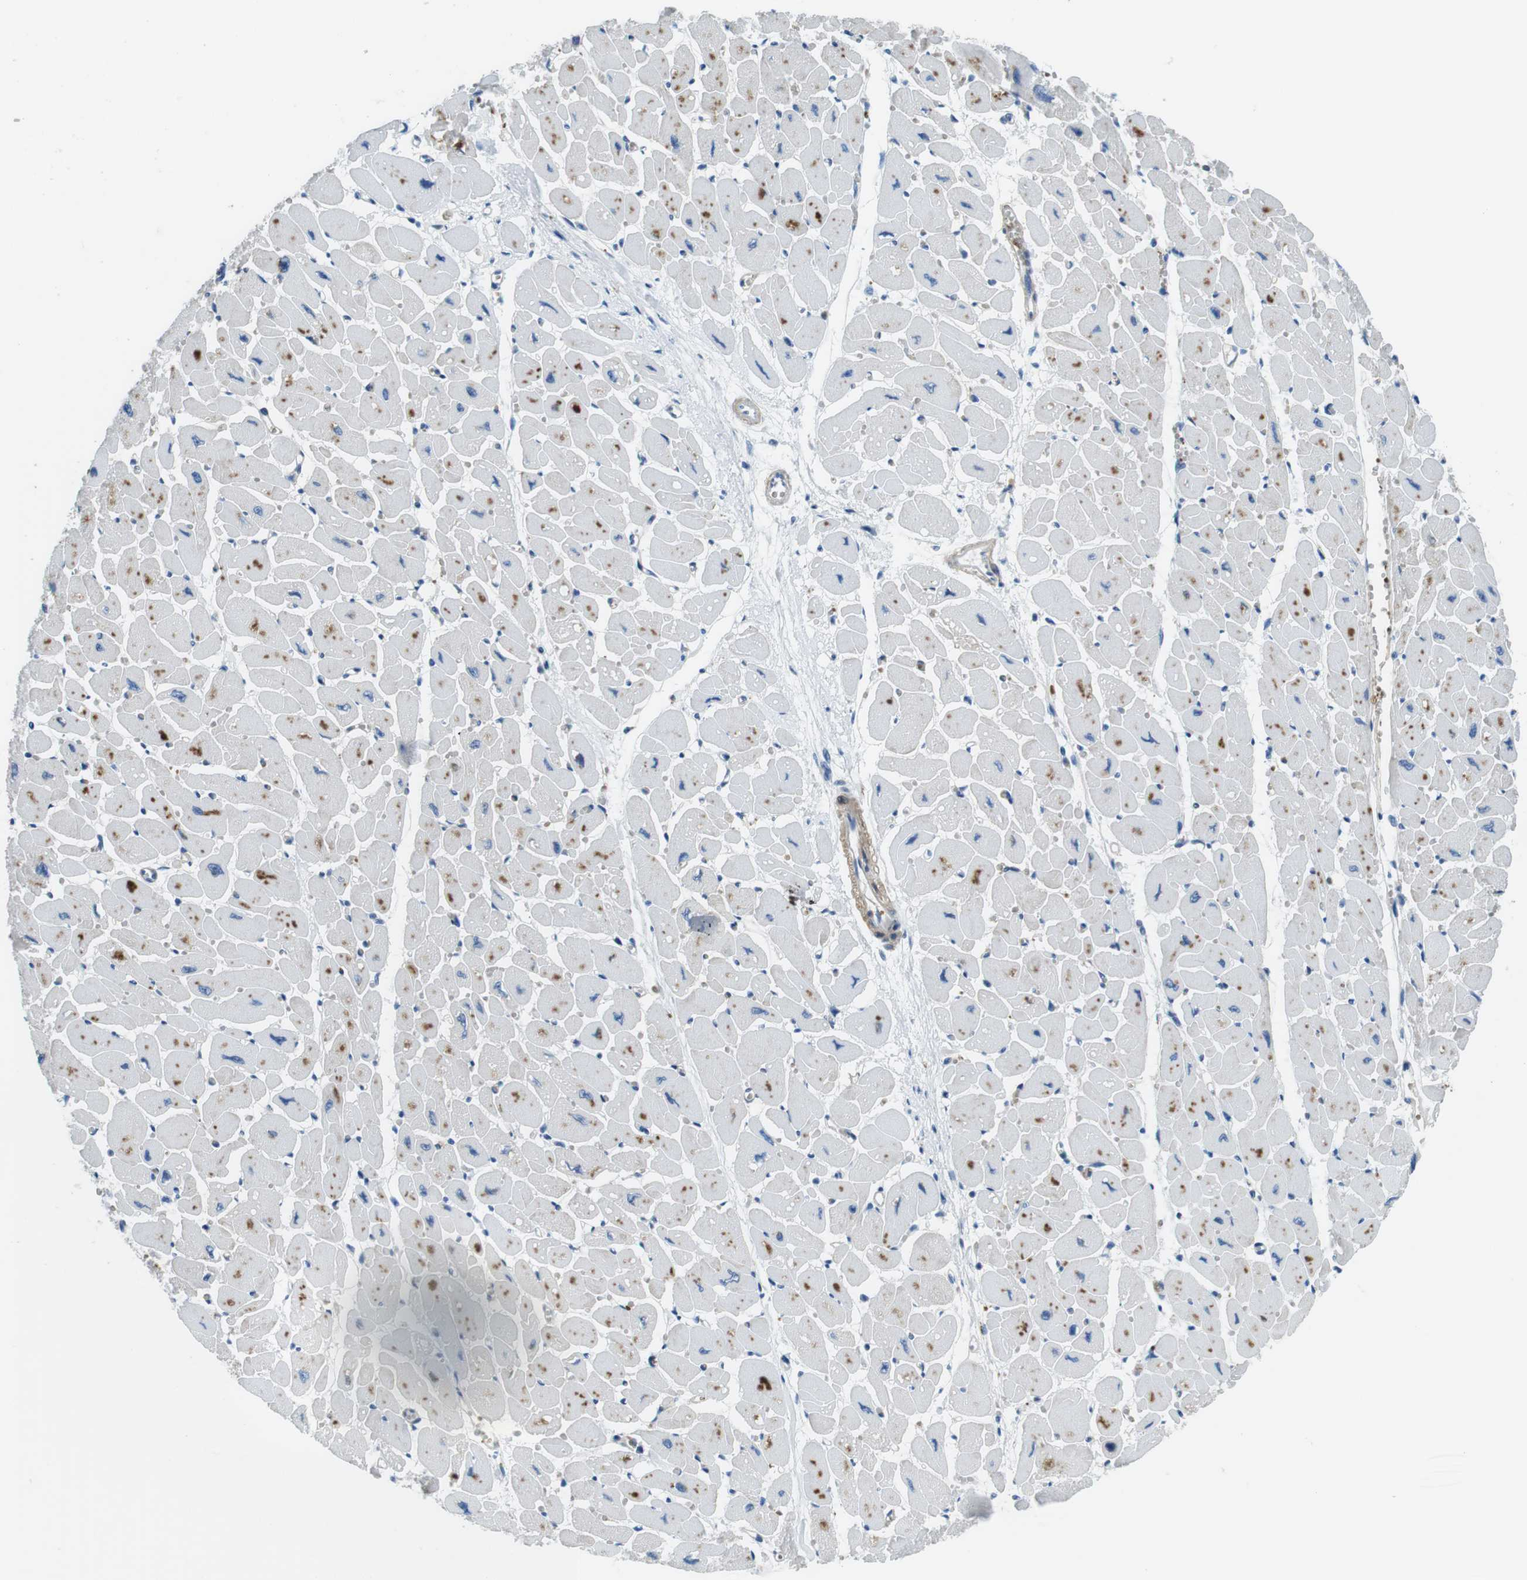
{"staining": {"intensity": "moderate", "quantity": "<25%", "location": "cytoplasmic/membranous"}, "tissue": "heart muscle", "cell_type": "Cardiomyocytes", "image_type": "normal", "snomed": [{"axis": "morphology", "description": "Normal tissue, NOS"}, {"axis": "topography", "description": "Heart"}], "caption": "The histopathology image demonstrates immunohistochemical staining of unremarkable heart muscle. There is moderate cytoplasmic/membranous expression is identified in approximately <25% of cardiomyocytes.", "gene": "WSCD1", "patient": {"sex": "female", "age": 54}}